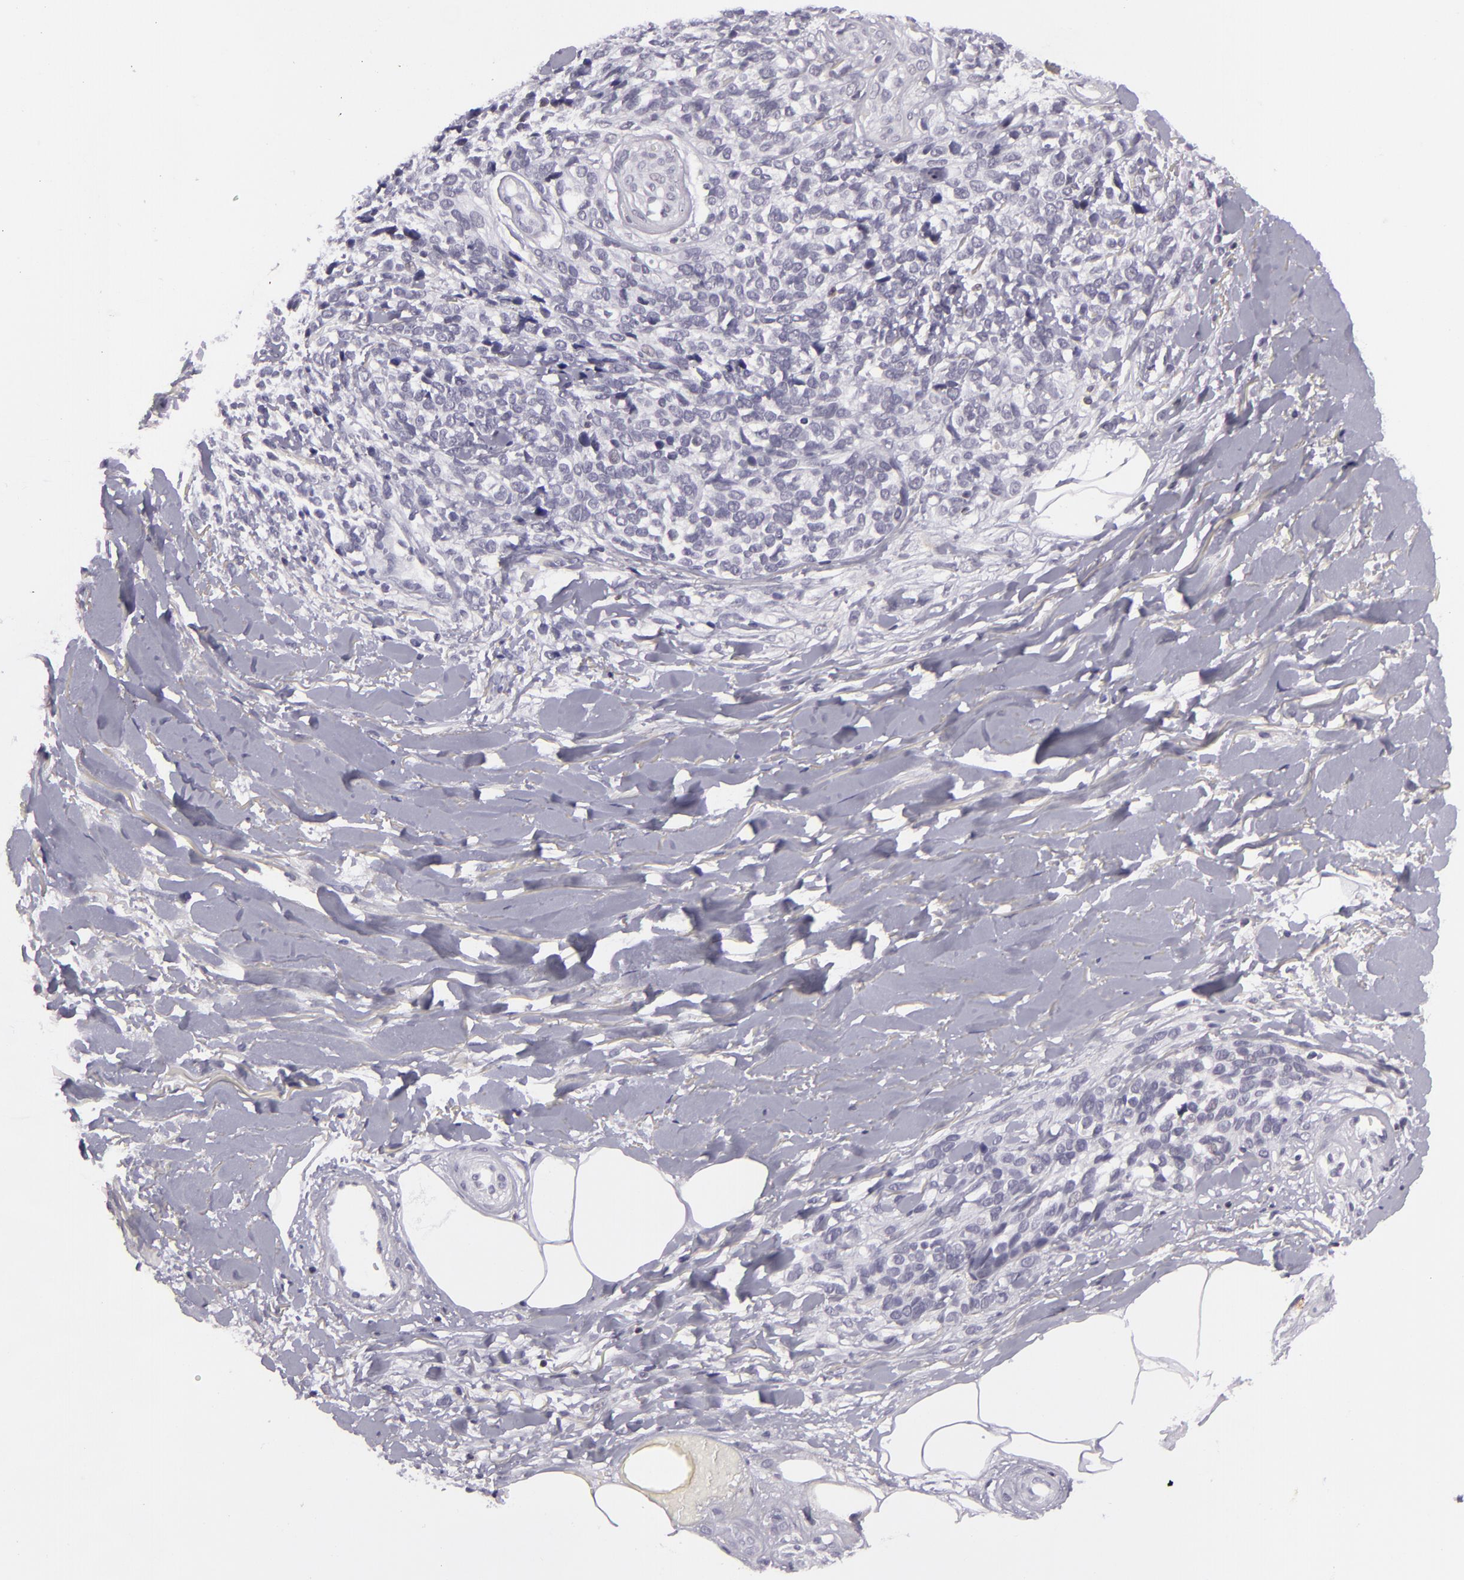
{"staining": {"intensity": "negative", "quantity": "none", "location": "none"}, "tissue": "melanoma", "cell_type": "Tumor cells", "image_type": "cancer", "snomed": [{"axis": "morphology", "description": "Malignant melanoma, NOS"}, {"axis": "topography", "description": "Skin"}], "caption": "Immunohistochemical staining of melanoma exhibits no significant staining in tumor cells. The staining was performed using DAB (3,3'-diaminobenzidine) to visualize the protein expression in brown, while the nuclei were stained in blue with hematoxylin (Magnification: 20x).", "gene": "KCNAB2", "patient": {"sex": "female", "age": 85}}